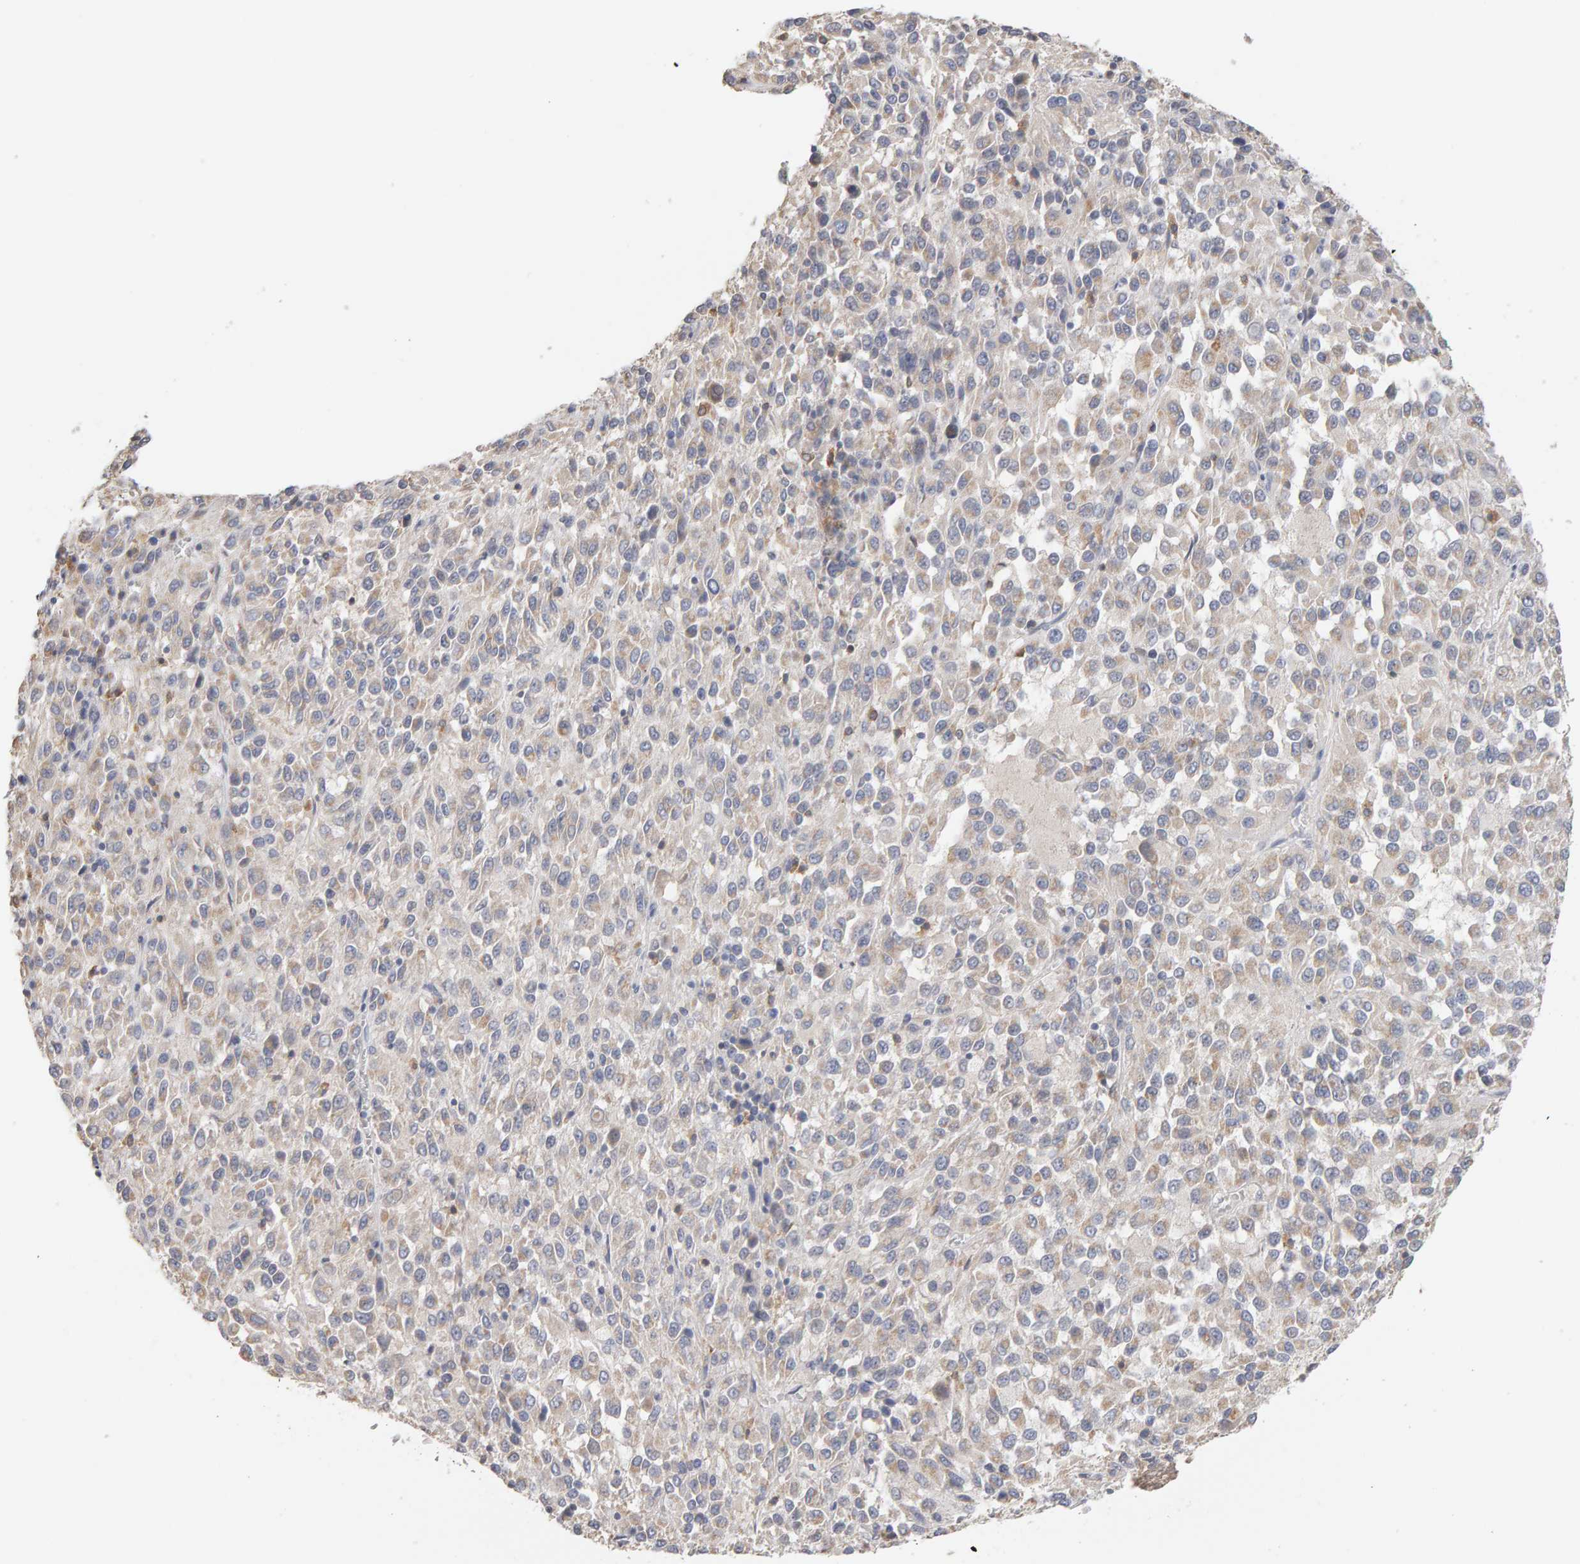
{"staining": {"intensity": "negative", "quantity": "none", "location": "none"}, "tissue": "melanoma", "cell_type": "Tumor cells", "image_type": "cancer", "snomed": [{"axis": "morphology", "description": "Malignant melanoma, Metastatic site"}, {"axis": "topography", "description": "Lung"}], "caption": "Immunohistochemistry micrograph of neoplastic tissue: human melanoma stained with DAB exhibits no significant protein expression in tumor cells.", "gene": "SGPL1", "patient": {"sex": "male", "age": 64}}